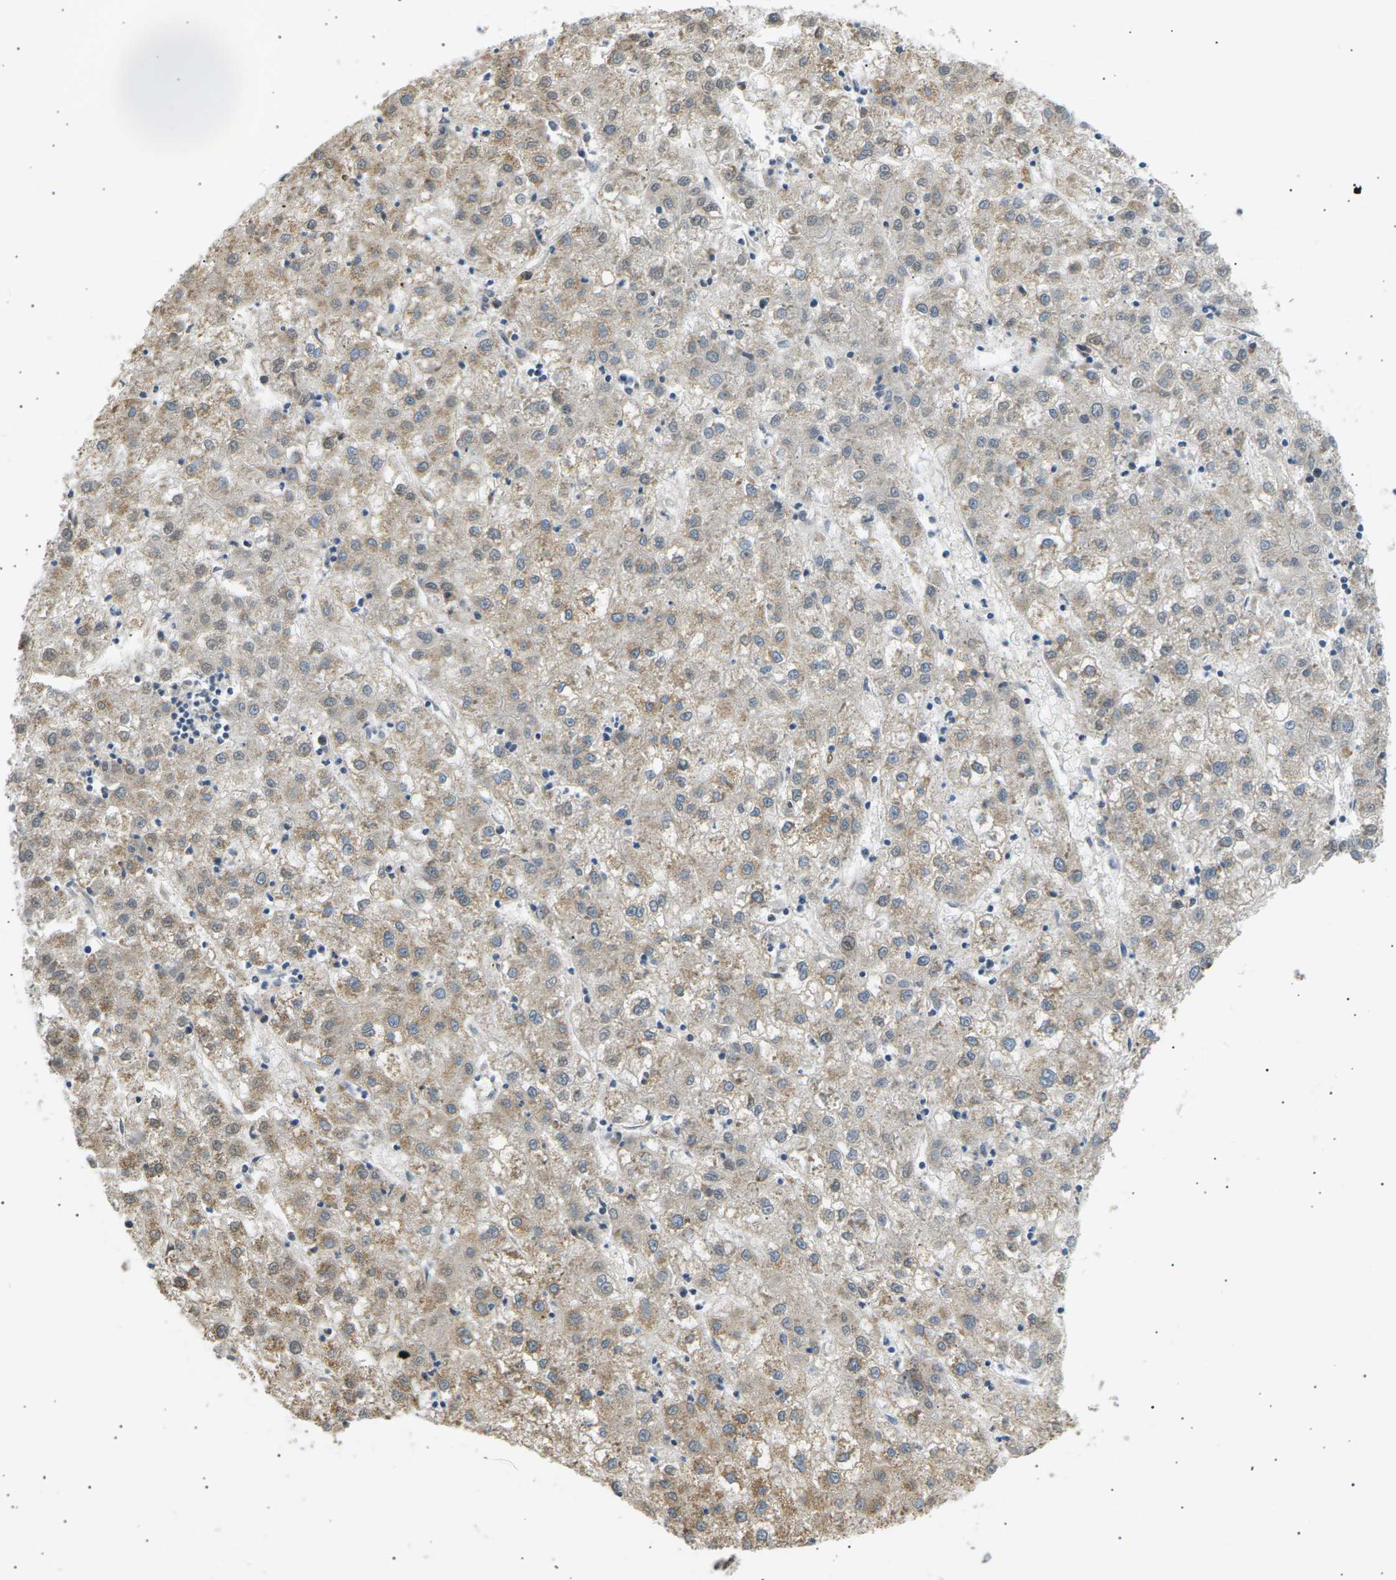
{"staining": {"intensity": "moderate", "quantity": "<25%", "location": "cytoplasmic/membranous"}, "tissue": "liver cancer", "cell_type": "Tumor cells", "image_type": "cancer", "snomed": [{"axis": "morphology", "description": "Carcinoma, Hepatocellular, NOS"}, {"axis": "topography", "description": "Liver"}], "caption": "Hepatocellular carcinoma (liver) stained with a protein marker exhibits moderate staining in tumor cells.", "gene": "TBC1D8", "patient": {"sex": "male", "age": 72}}